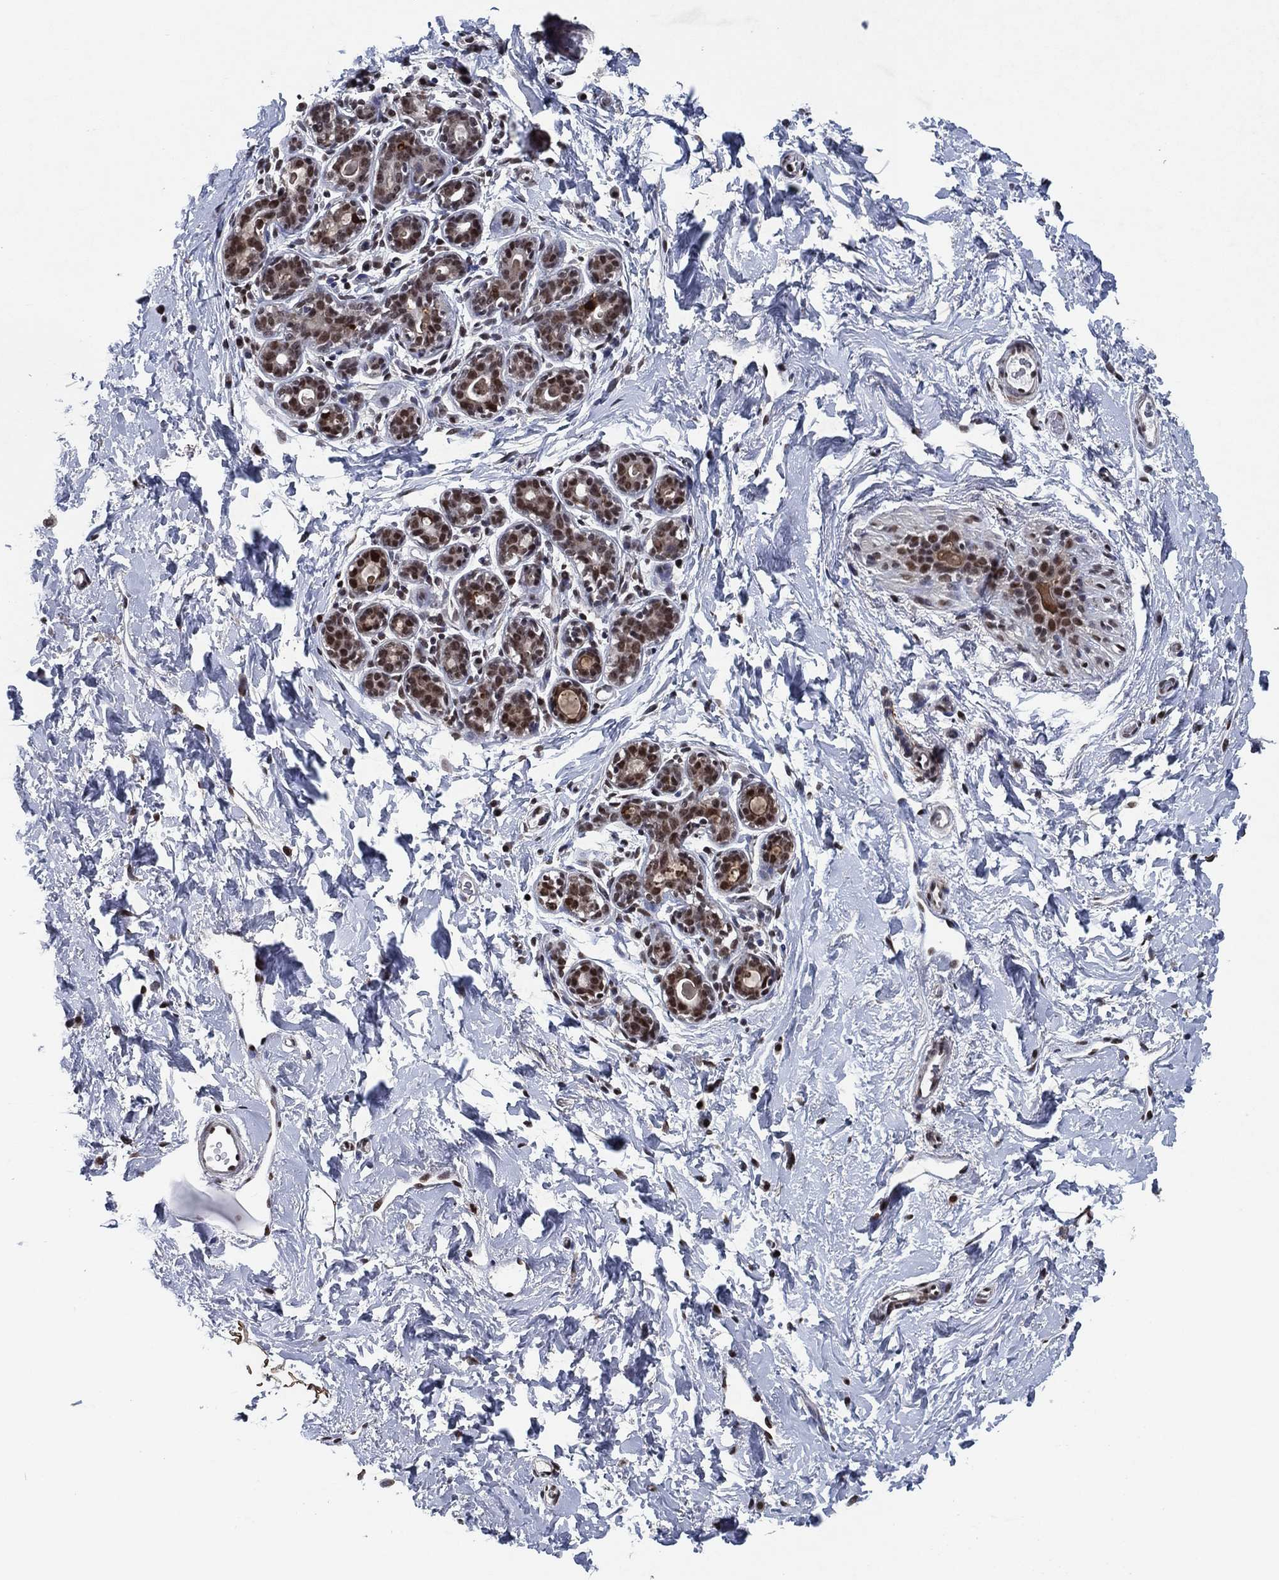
{"staining": {"intensity": "strong", "quantity": "25%-75%", "location": "nuclear"}, "tissue": "breast", "cell_type": "Glandular cells", "image_type": "normal", "snomed": [{"axis": "morphology", "description": "Normal tissue, NOS"}, {"axis": "topography", "description": "Breast"}], "caption": "Immunohistochemistry (IHC) histopathology image of normal breast: human breast stained using immunohistochemistry (IHC) exhibits high levels of strong protein expression localized specifically in the nuclear of glandular cells, appearing as a nuclear brown color.", "gene": "ZBTB42", "patient": {"sex": "female", "age": 43}}